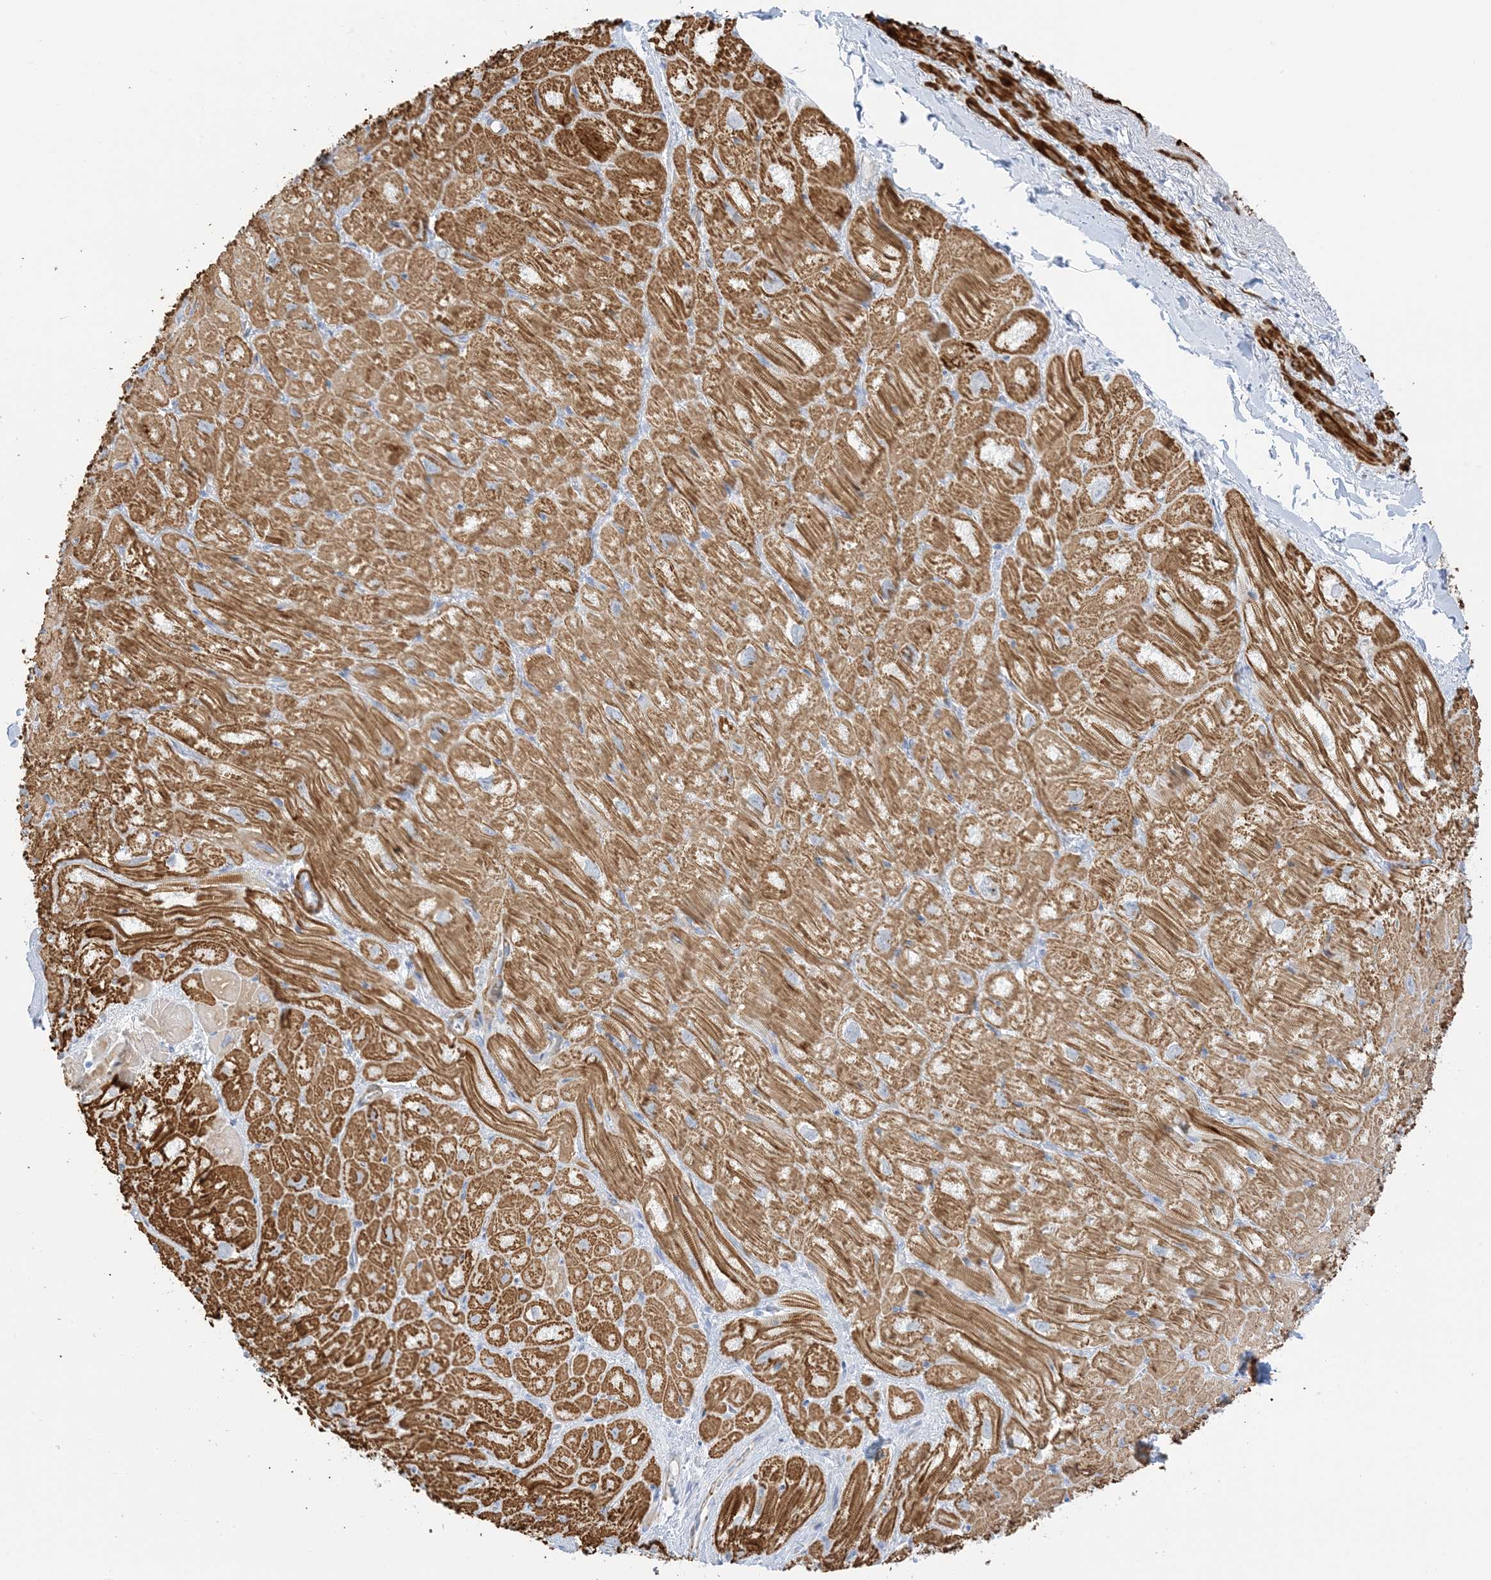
{"staining": {"intensity": "moderate", "quantity": ">75%", "location": "cytoplasmic/membranous"}, "tissue": "heart muscle", "cell_type": "Cardiomyocytes", "image_type": "normal", "snomed": [{"axis": "morphology", "description": "Normal tissue, NOS"}, {"axis": "topography", "description": "Heart"}], "caption": "Moderate cytoplasmic/membranous protein expression is appreciated in approximately >75% of cardiomyocytes in heart muscle.", "gene": "SLC22A13", "patient": {"sex": "male", "age": 50}}